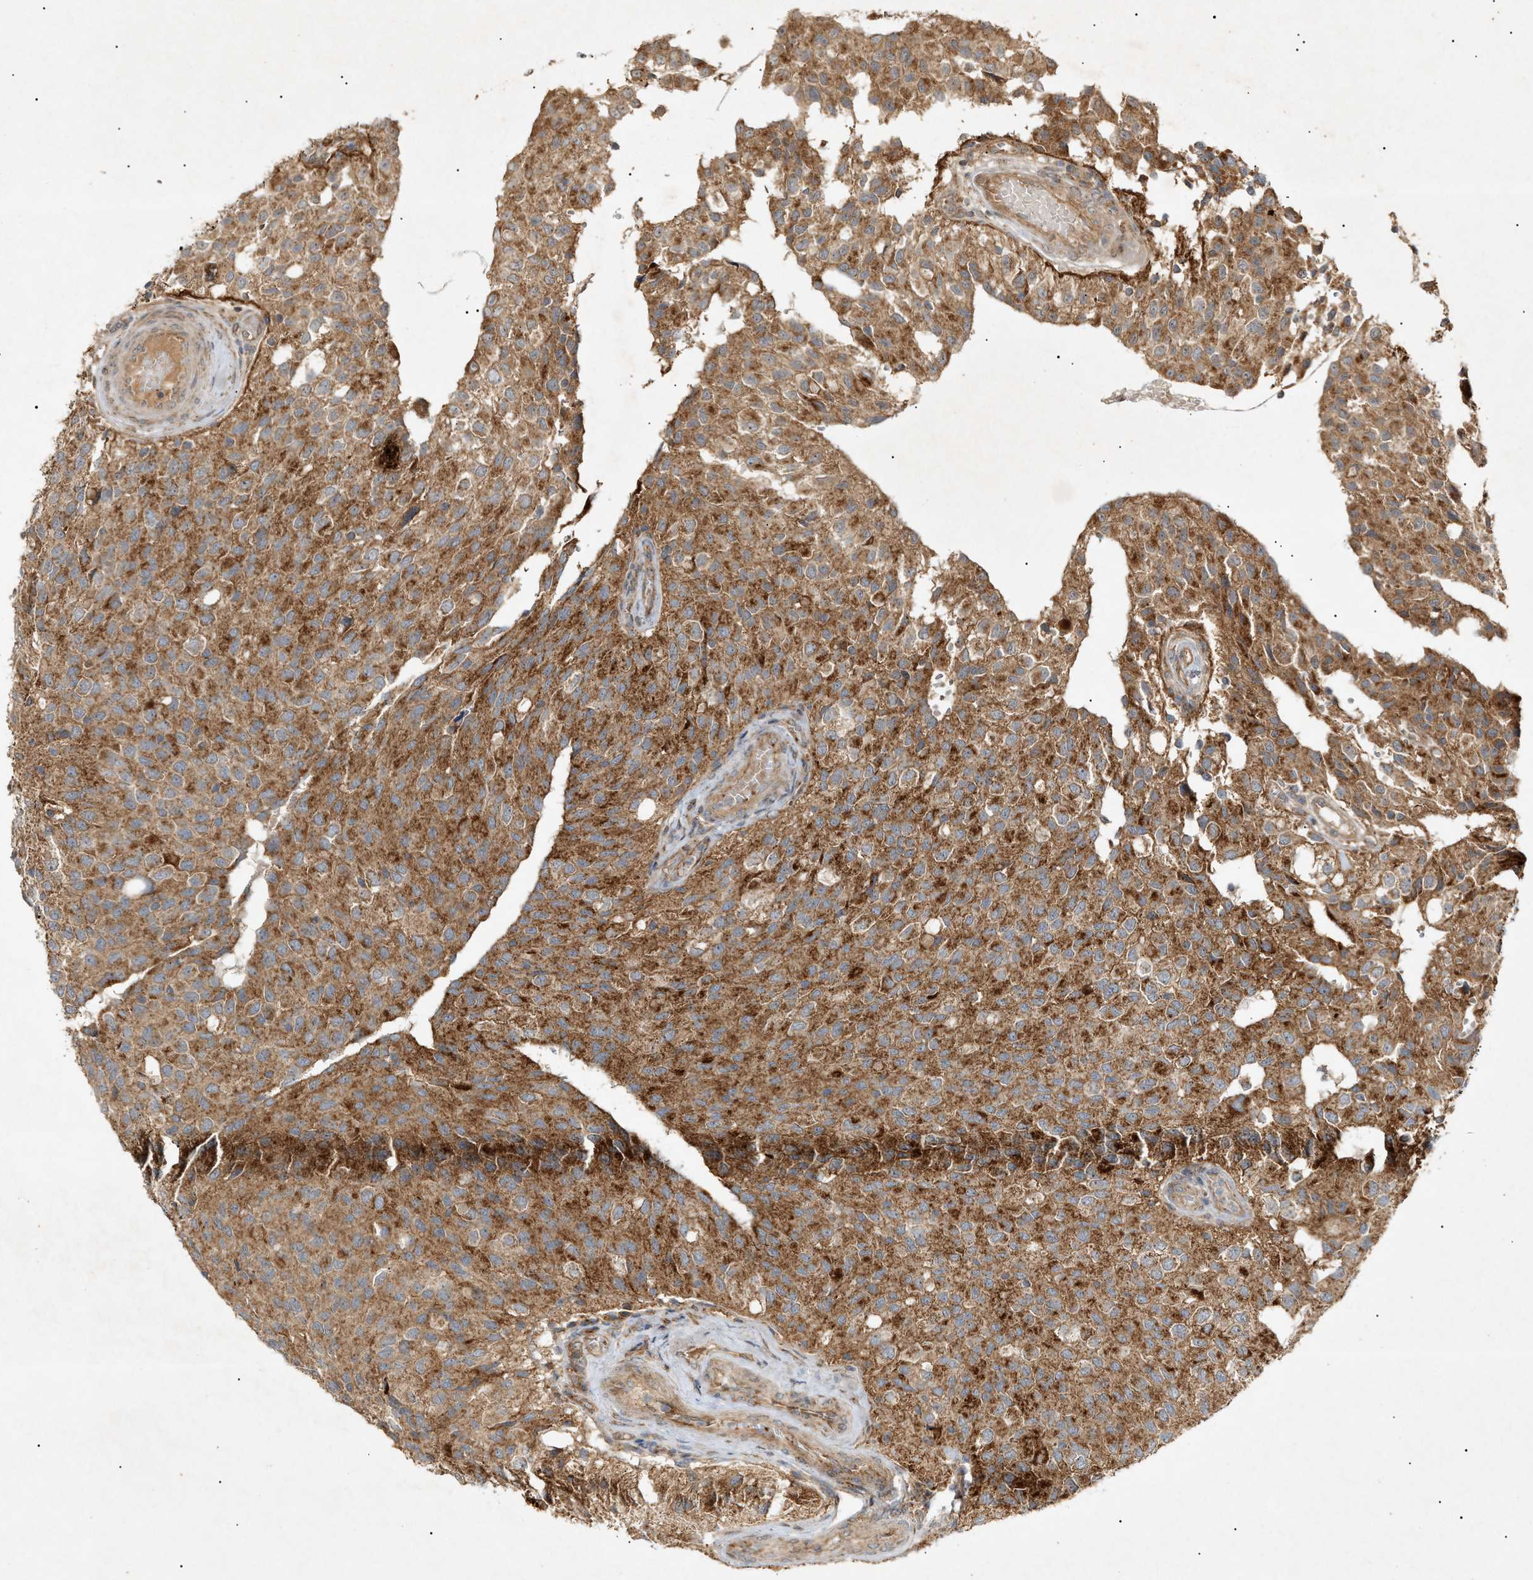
{"staining": {"intensity": "moderate", "quantity": ">75%", "location": "cytoplasmic/membranous"}, "tissue": "glioma", "cell_type": "Tumor cells", "image_type": "cancer", "snomed": [{"axis": "morphology", "description": "Glioma, malignant, High grade"}, {"axis": "topography", "description": "Brain"}], "caption": "Protein expression analysis of human malignant glioma (high-grade) reveals moderate cytoplasmic/membranous staining in about >75% of tumor cells.", "gene": "MTCH1", "patient": {"sex": "male", "age": 32}}